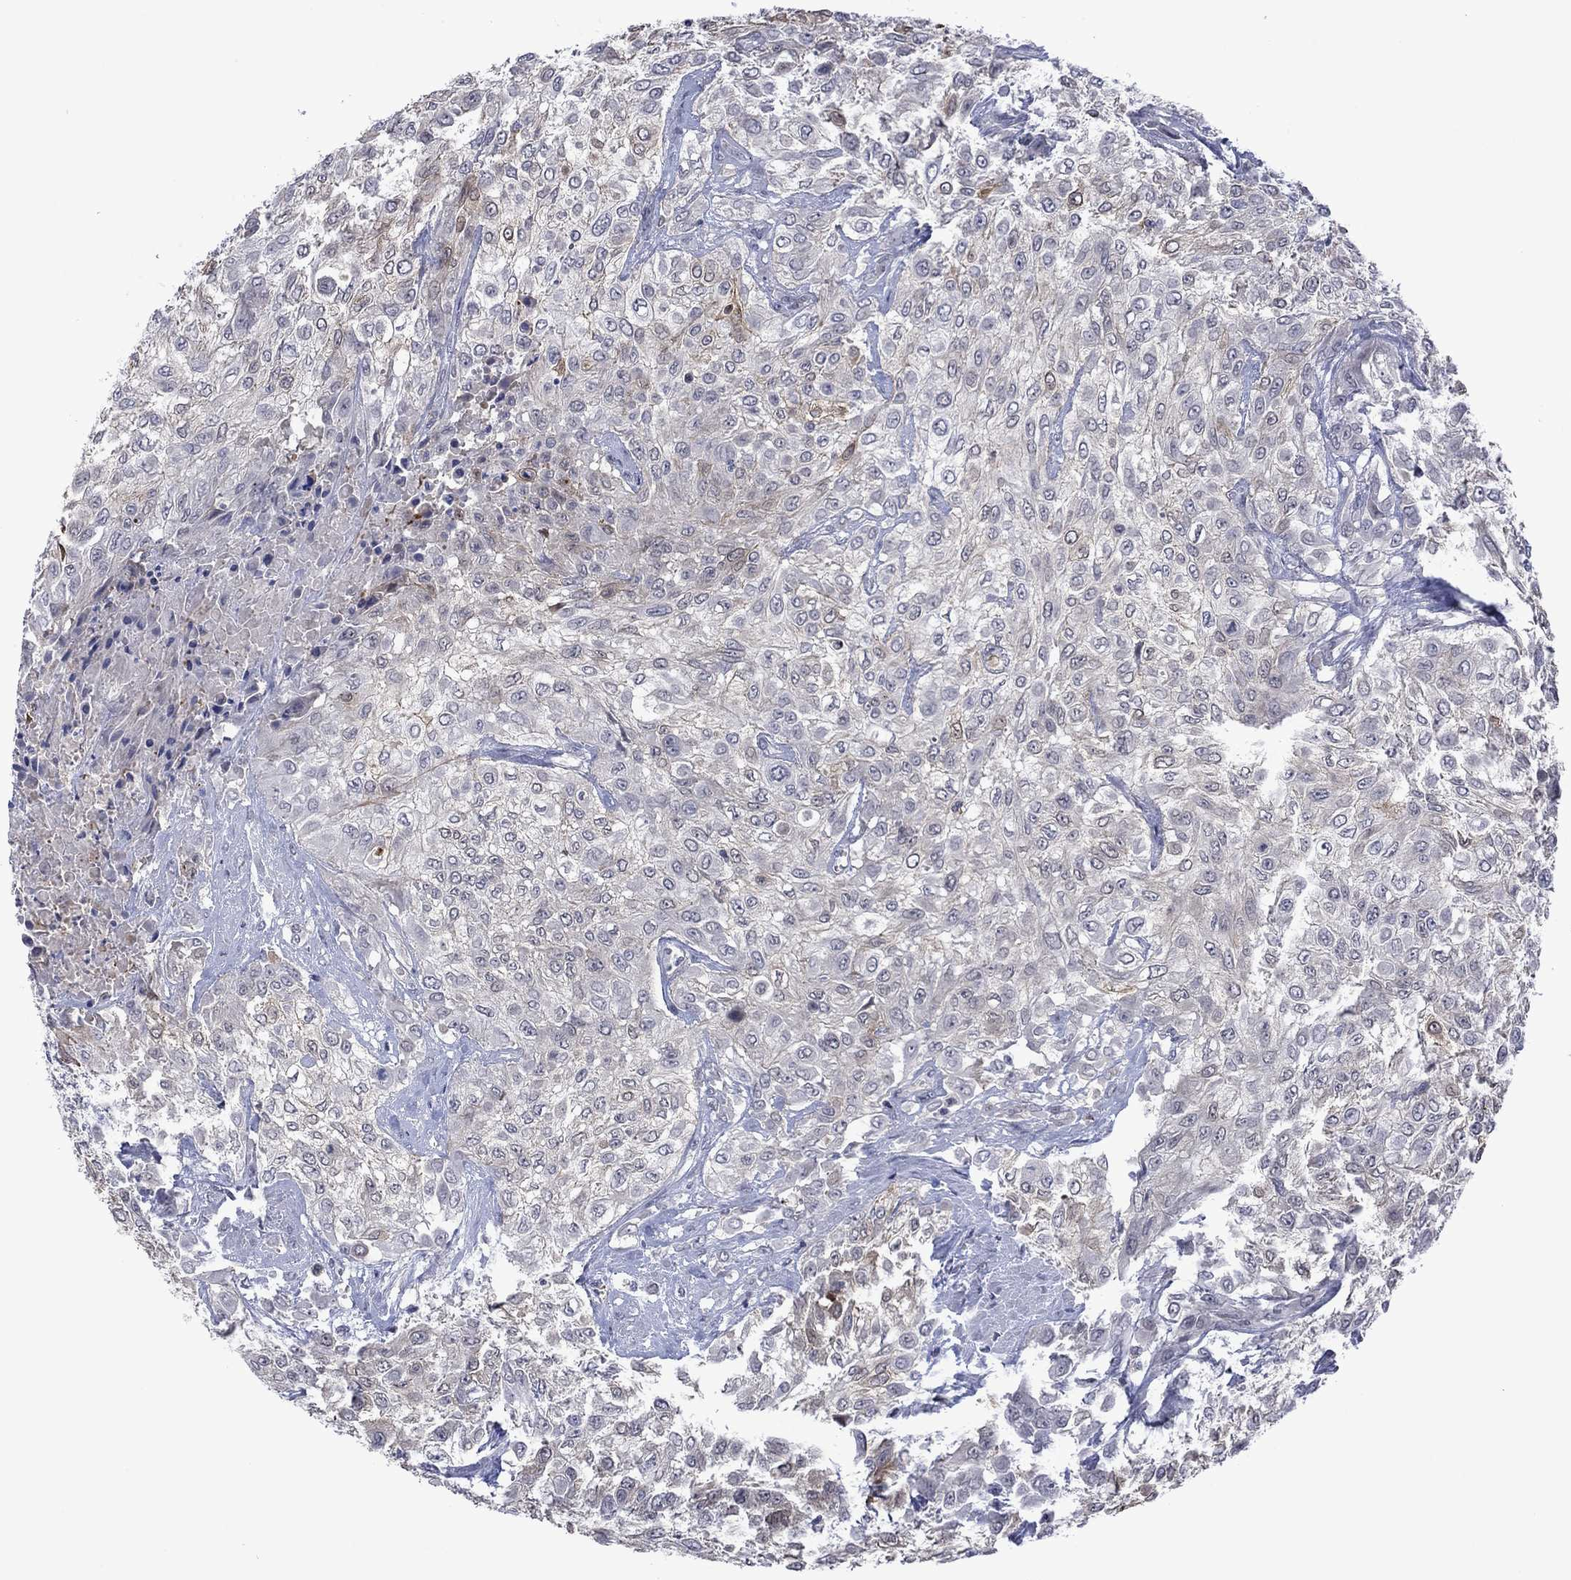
{"staining": {"intensity": "negative", "quantity": "none", "location": "none"}, "tissue": "urothelial cancer", "cell_type": "Tumor cells", "image_type": "cancer", "snomed": [{"axis": "morphology", "description": "Urothelial carcinoma, High grade"}, {"axis": "topography", "description": "Urinary bladder"}], "caption": "Immunohistochemistry (IHC) of urothelial cancer demonstrates no expression in tumor cells.", "gene": "AGL", "patient": {"sex": "male", "age": 57}}